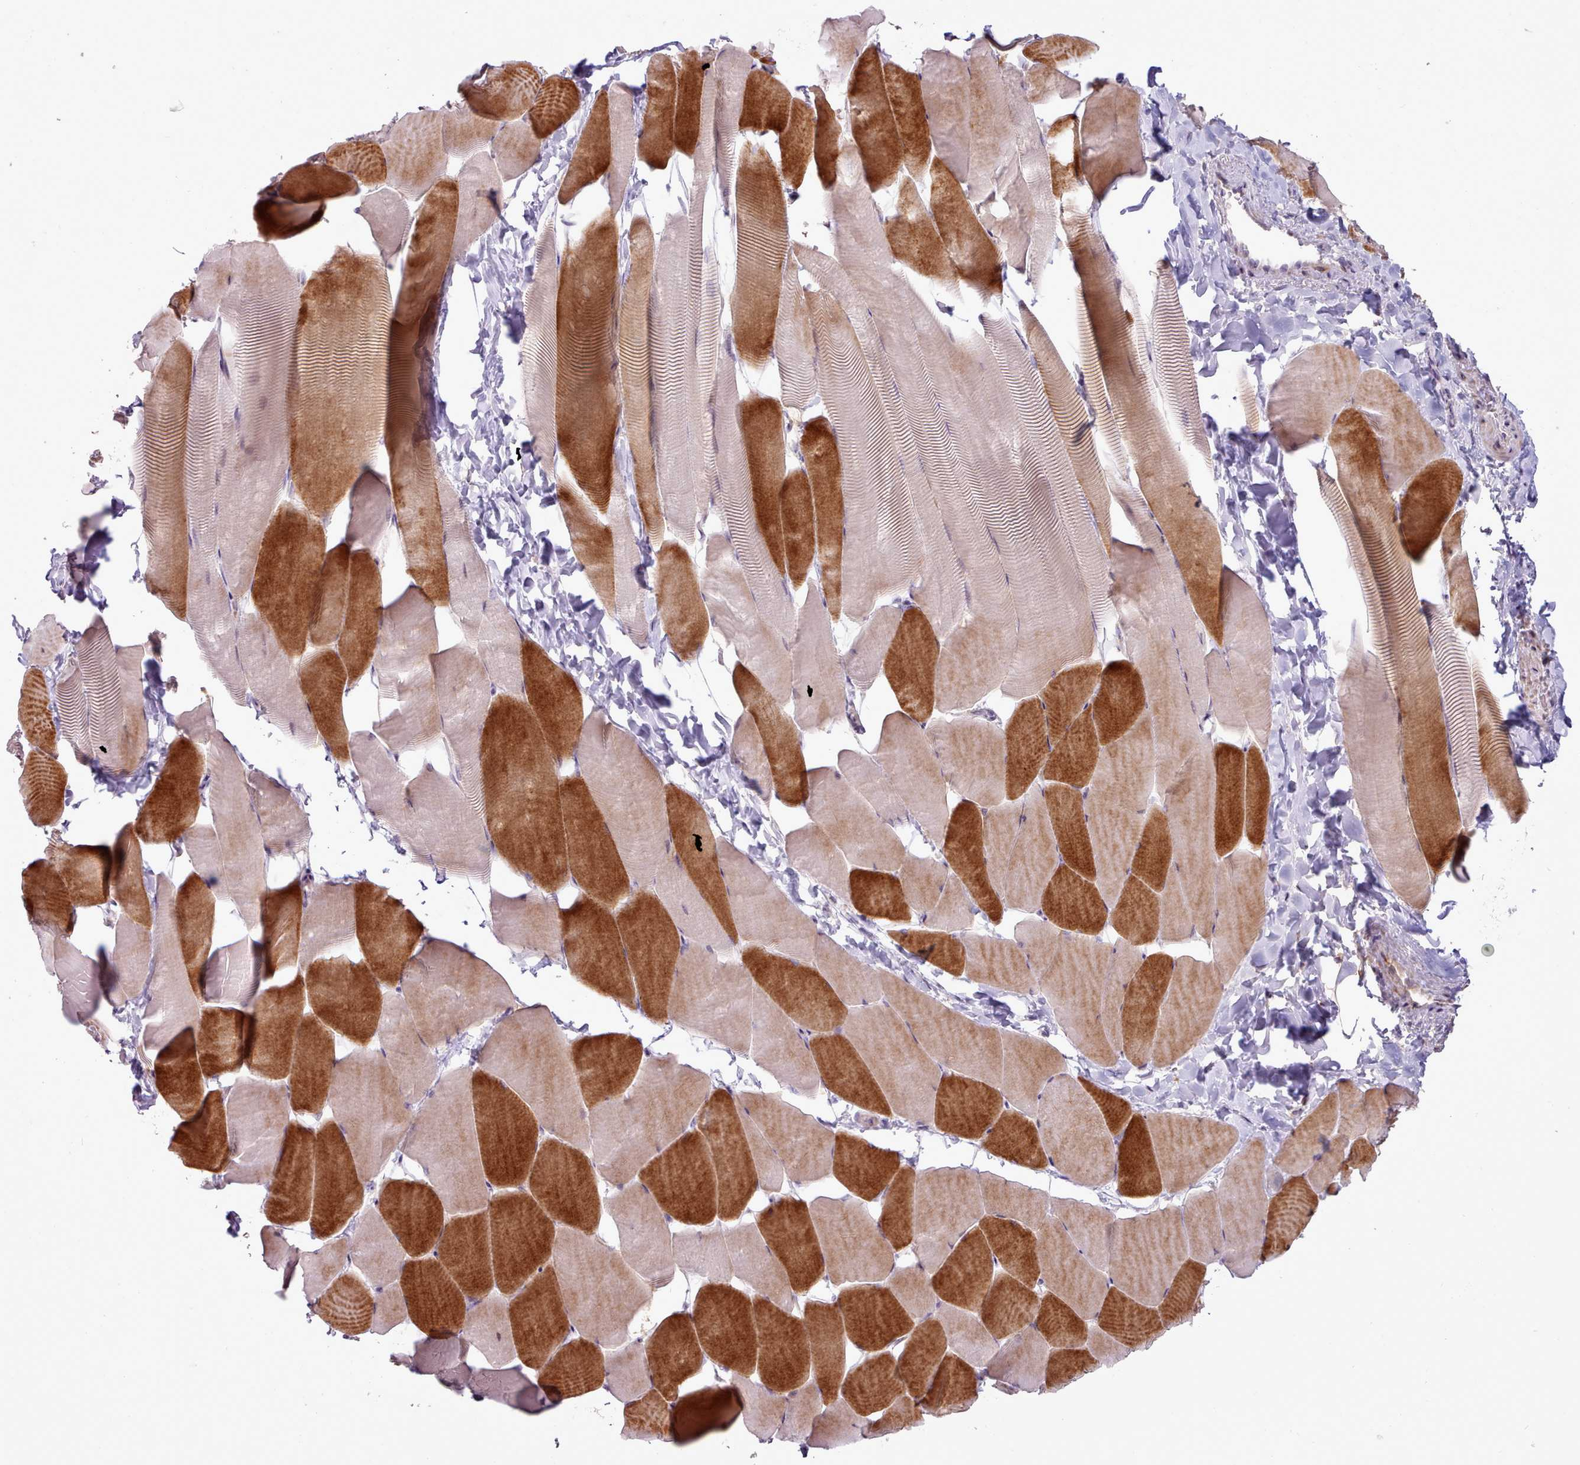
{"staining": {"intensity": "strong", "quantity": "25%-75%", "location": "cytoplasmic/membranous"}, "tissue": "skeletal muscle", "cell_type": "Myocytes", "image_type": "normal", "snomed": [{"axis": "morphology", "description": "Normal tissue, NOS"}, {"axis": "topography", "description": "Skeletal muscle"}], "caption": "About 25%-75% of myocytes in normal skeletal muscle demonstrate strong cytoplasmic/membranous protein expression as visualized by brown immunohistochemical staining.", "gene": "PPP3R1", "patient": {"sex": "male", "age": 25}}